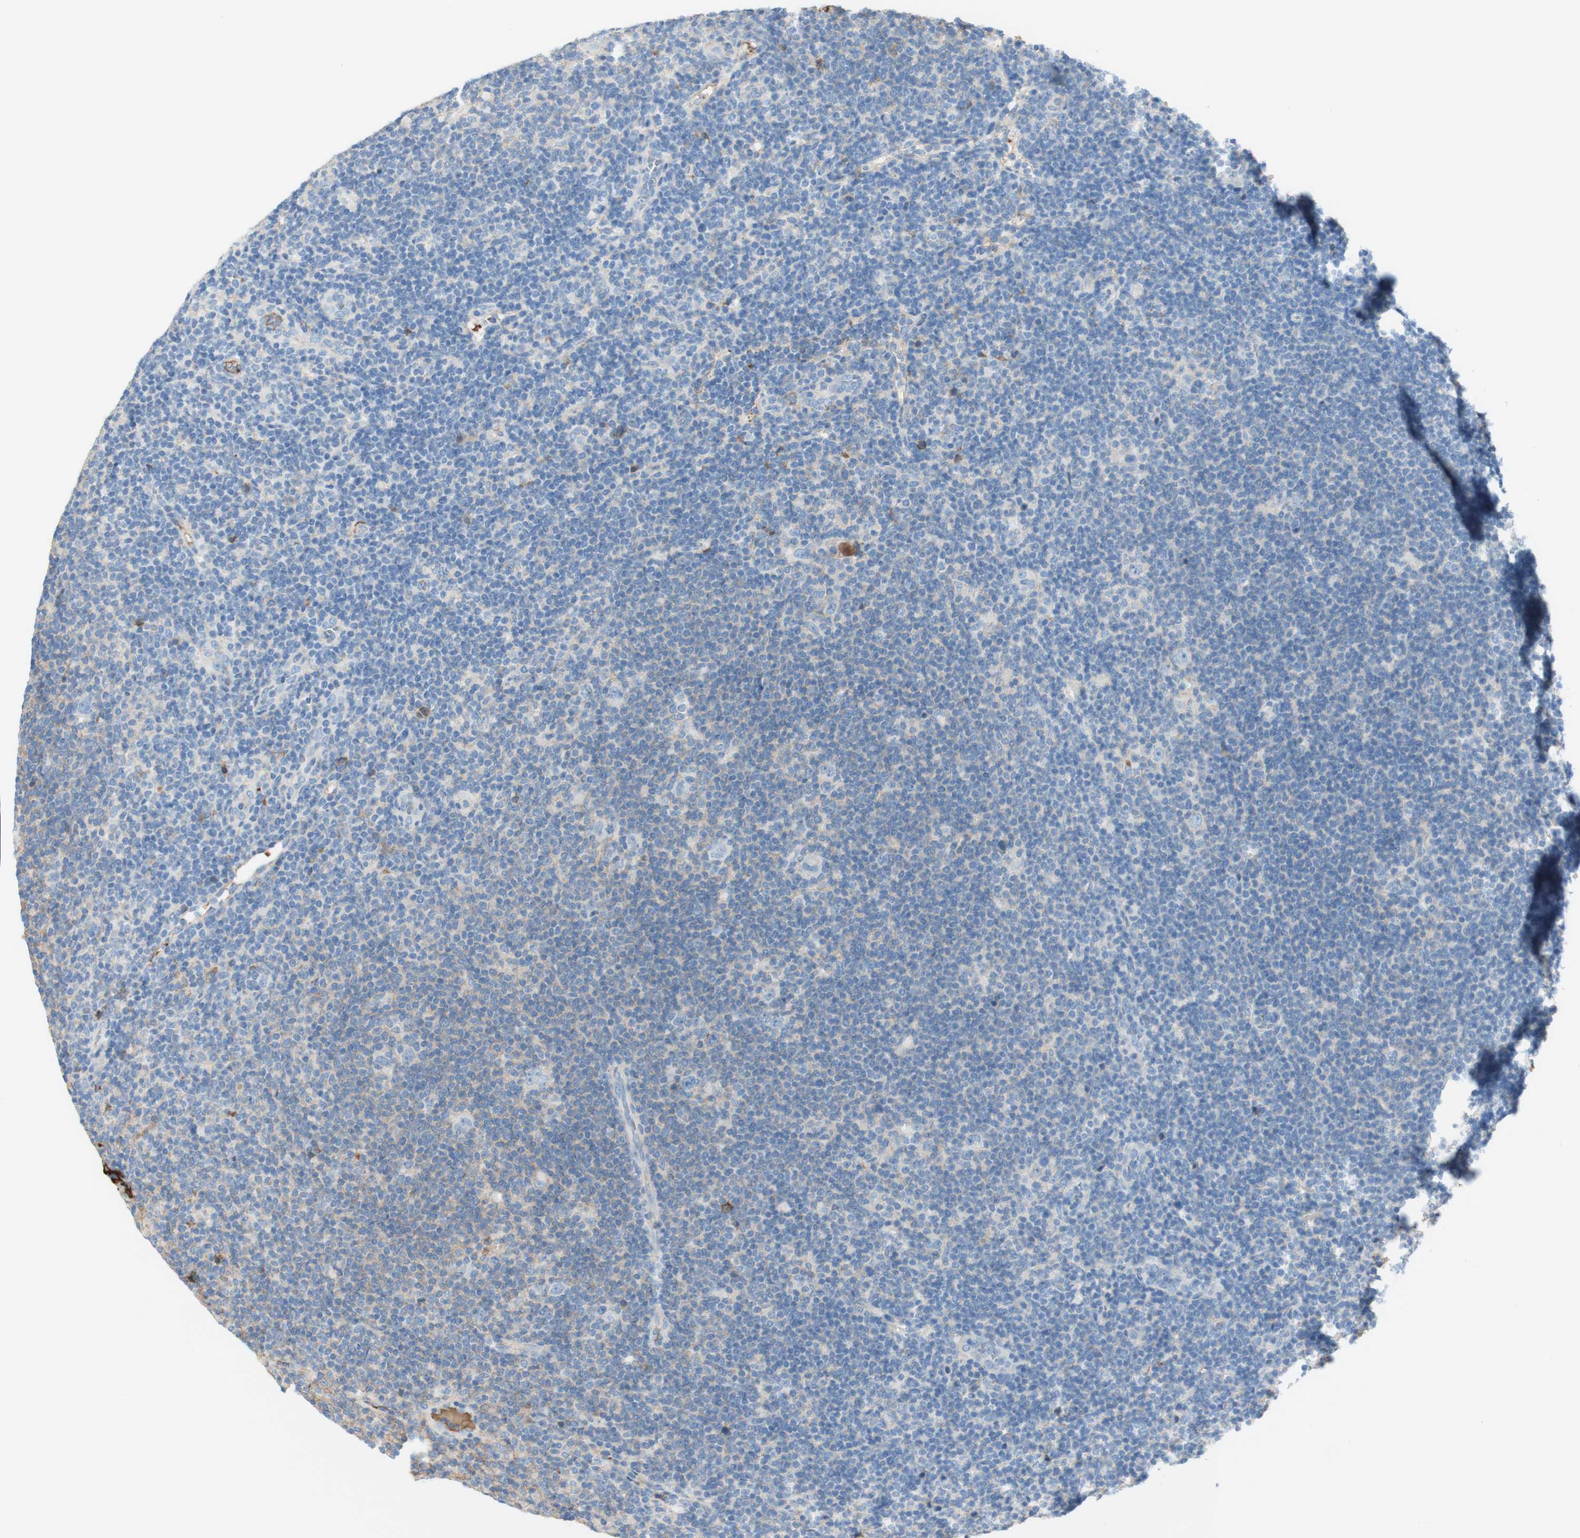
{"staining": {"intensity": "negative", "quantity": "none", "location": "none"}, "tissue": "lymphoma", "cell_type": "Tumor cells", "image_type": "cancer", "snomed": [{"axis": "morphology", "description": "Hodgkin's disease, NOS"}, {"axis": "topography", "description": "Lymph node"}], "caption": "Immunohistochemistry image of neoplastic tissue: Hodgkin's disease stained with DAB displays no significant protein positivity in tumor cells.", "gene": "KNG1", "patient": {"sex": "female", "age": 57}}